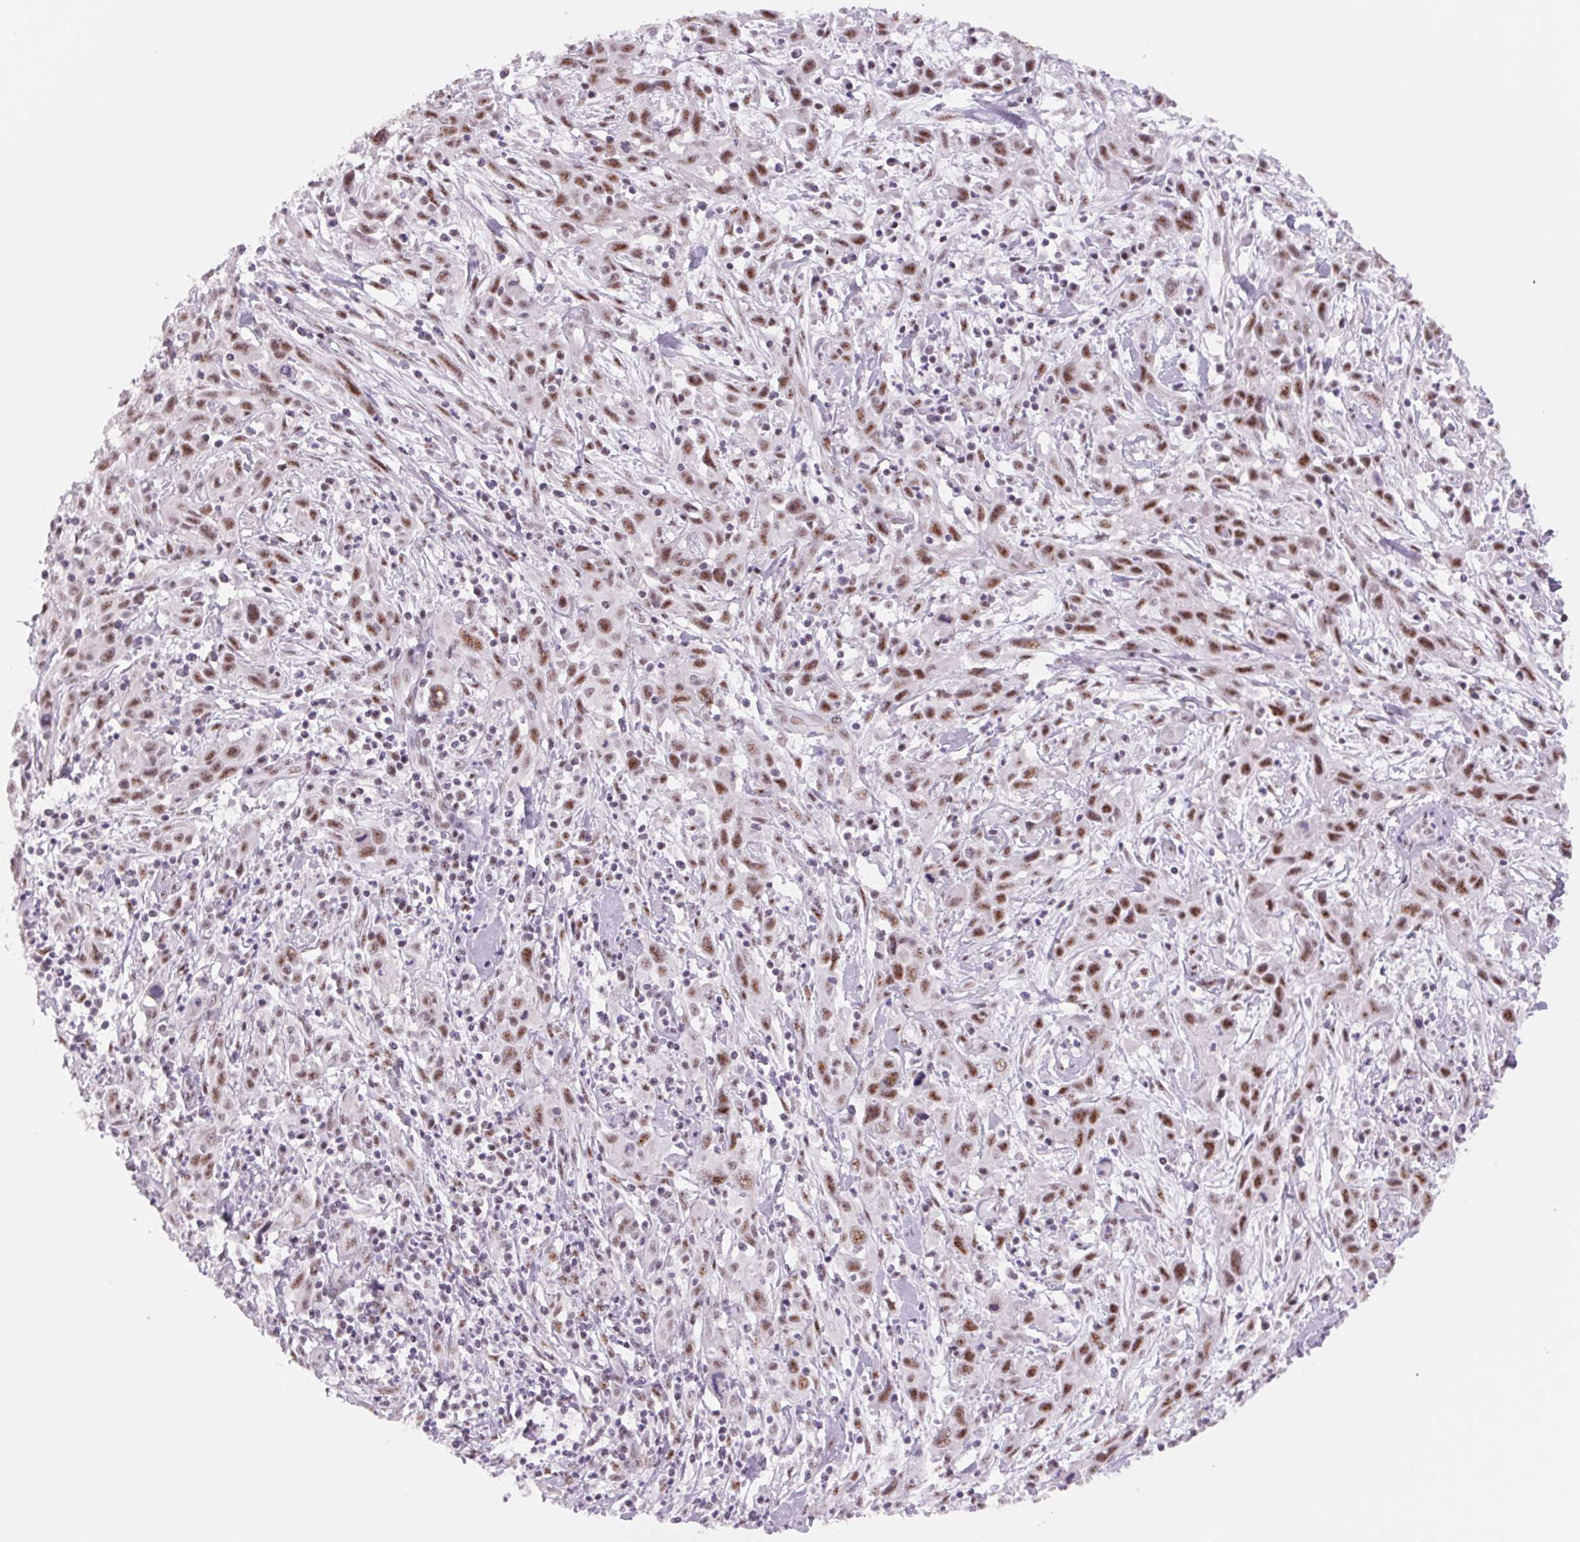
{"staining": {"intensity": "moderate", "quantity": ">75%", "location": "nuclear"}, "tissue": "cervical cancer", "cell_type": "Tumor cells", "image_type": "cancer", "snomed": [{"axis": "morphology", "description": "Squamous cell carcinoma, NOS"}, {"axis": "topography", "description": "Cervix"}], "caption": "About >75% of tumor cells in cervical cancer (squamous cell carcinoma) reveal moderate nuclear protein expression as visualized by brown immunohistochemical staining.", "gene": "ZC3H14", "patient": {"sex": "female", "age": 38}}